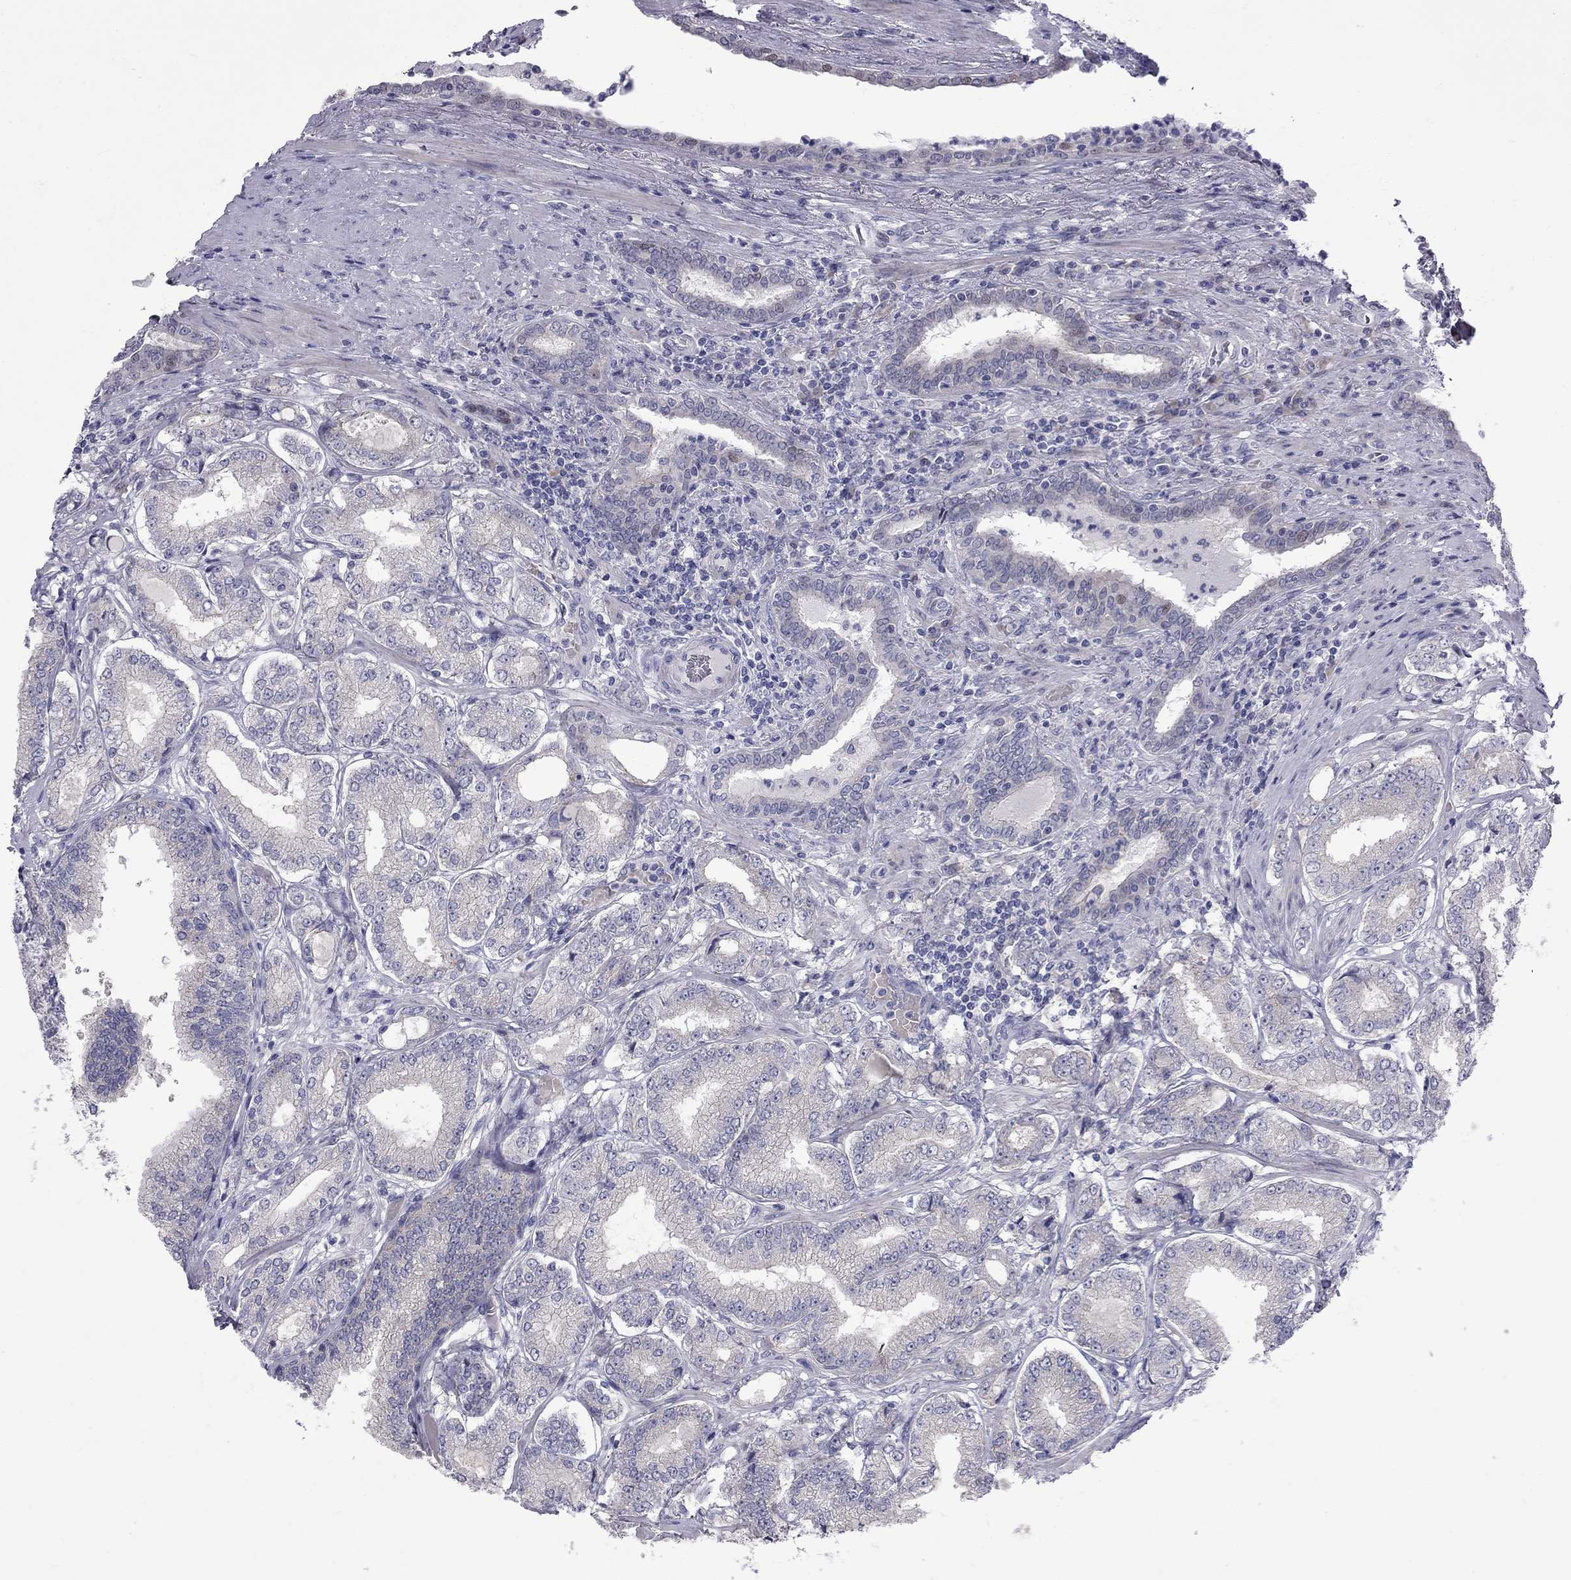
{"staining": {"intensity": "negative", "quantity": "none", "location": "none"}, "tissue": "prostate cancer", "cell_type": "Tumor cells", "image_type": "cancer", "snomed": [{"axis": "morphology", "description": "Adenocarcinoma, NOS"}, {"axis": "topography", "description": "Prostate"}], "caption": "The histopathology image demonstrates no staining of tumor cells in prostate adenocarcinoma.", "gene": "NRARP", "patient": {"sex": "male", "age": 65}}